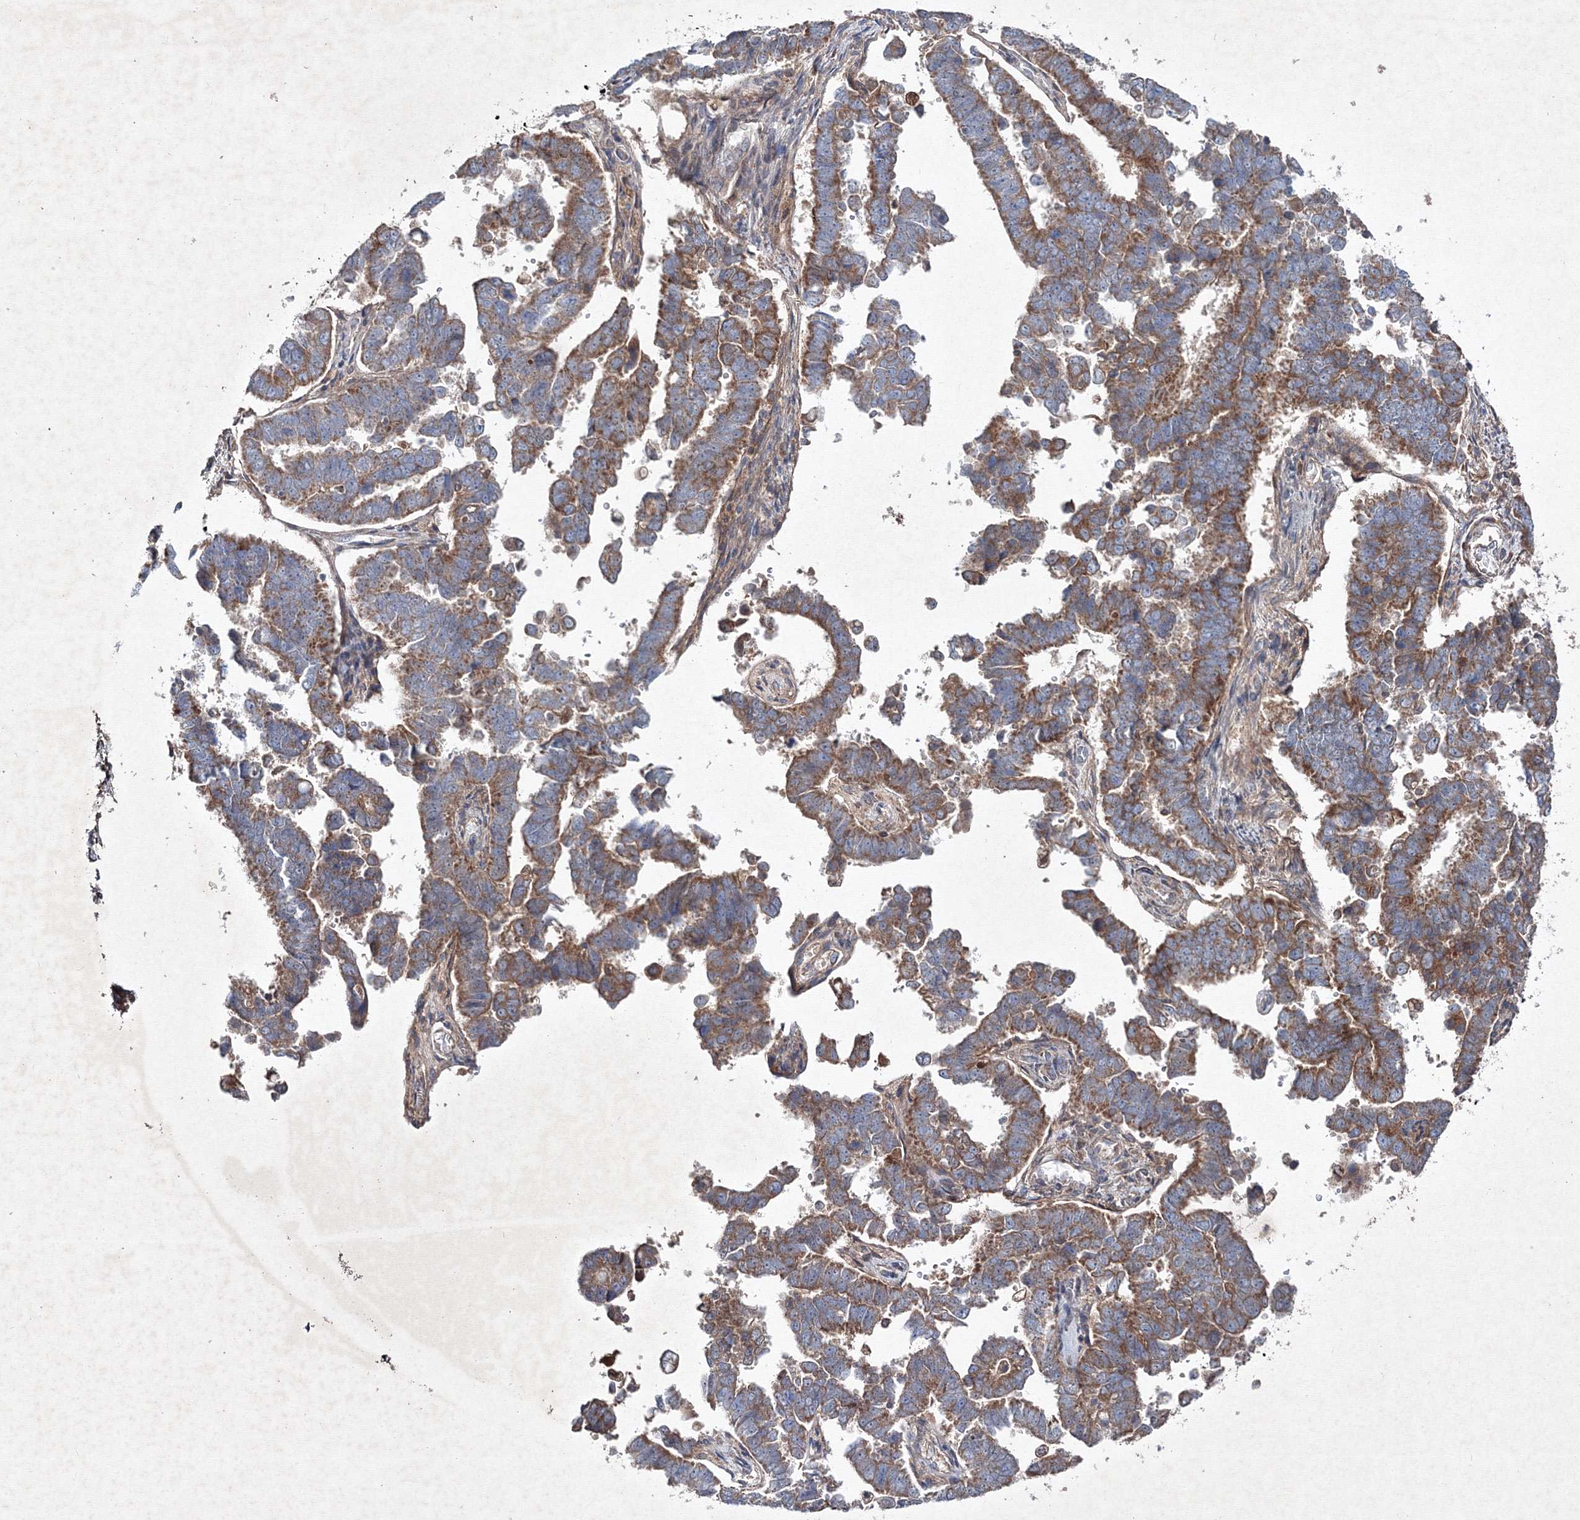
{"staining": {"intensity": "strong", "quantity": ">75%", "location": "cytoplasmic/membranous"}, "tissue": "endometrial cancer", "cell_type": "Tumor cells", "image_type": "cancer", "snomed": [{"axis": "morphology", "description": "Adenocarcinoma, NOS"}, {"axis": "topography", "description": "Endometrium"}], "caption": "Brown immunohistochemical staining in adenocarcinoma (endometrial) reveals strong cytoplasmic/membranous positivity in about >75% of tumor cells.", "gene": "GFM1", "patient": {"sex": "female", "age": 75}}